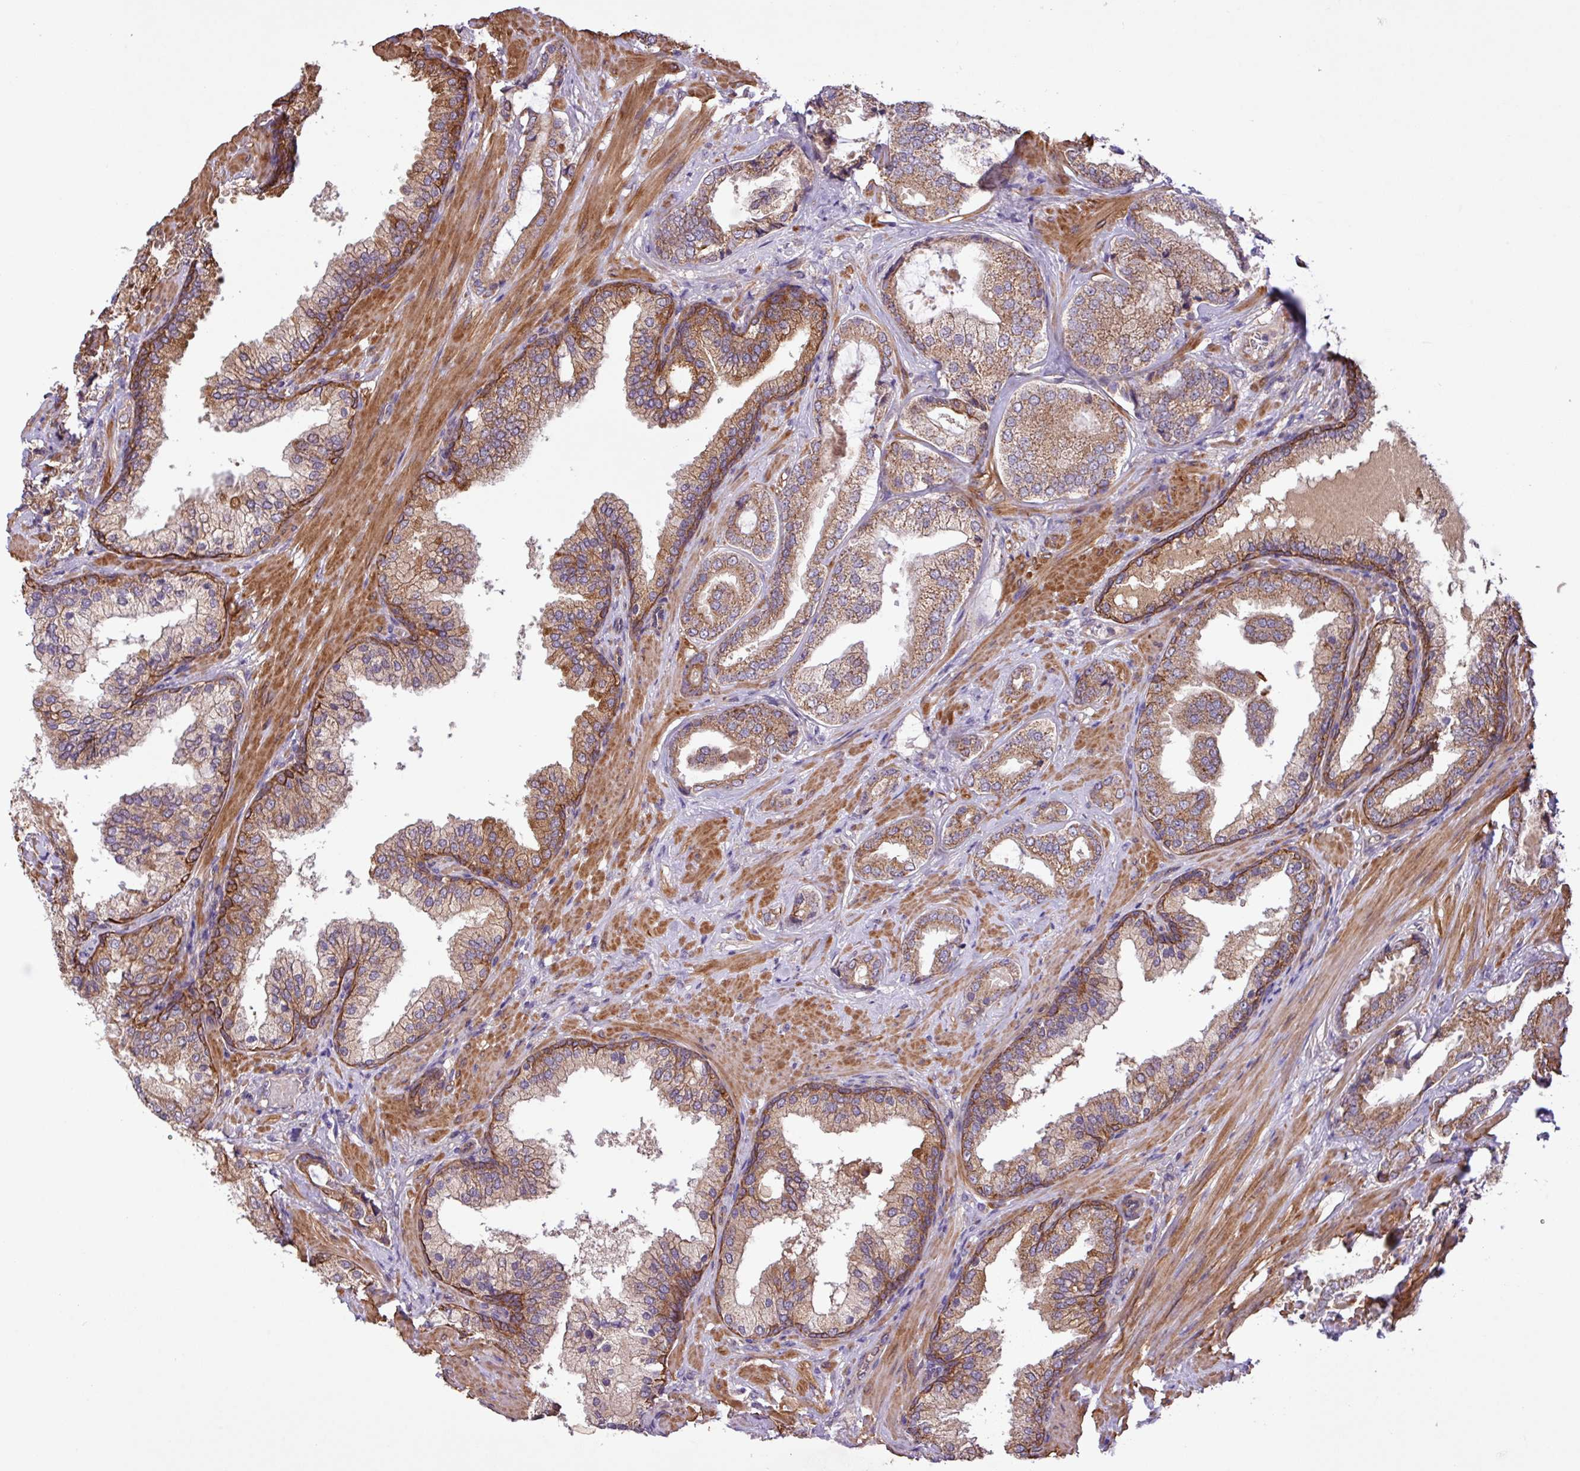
{"staining": {"intensity": "moderate", "quantity": ">75%", "location": "cytoplasmic/membranous"}, "tissue": "prostate cancer", "cell_type": "Tumor cells", "image_type": "cancer", "snomed": [{"axis": "morphology", "description": "Adenocarcinoma, High grade"}, {"axis": "topography", "description": "Prostate"}], "caption": "Protein expression analysis of high-grade adenocarcinoma (prostate) shows moderate cytoplasmic/membranous expression in approximately >75% of tumor cells.", "gene": "TIMM10B", "patient": {"sex": "male", "age": 60}}